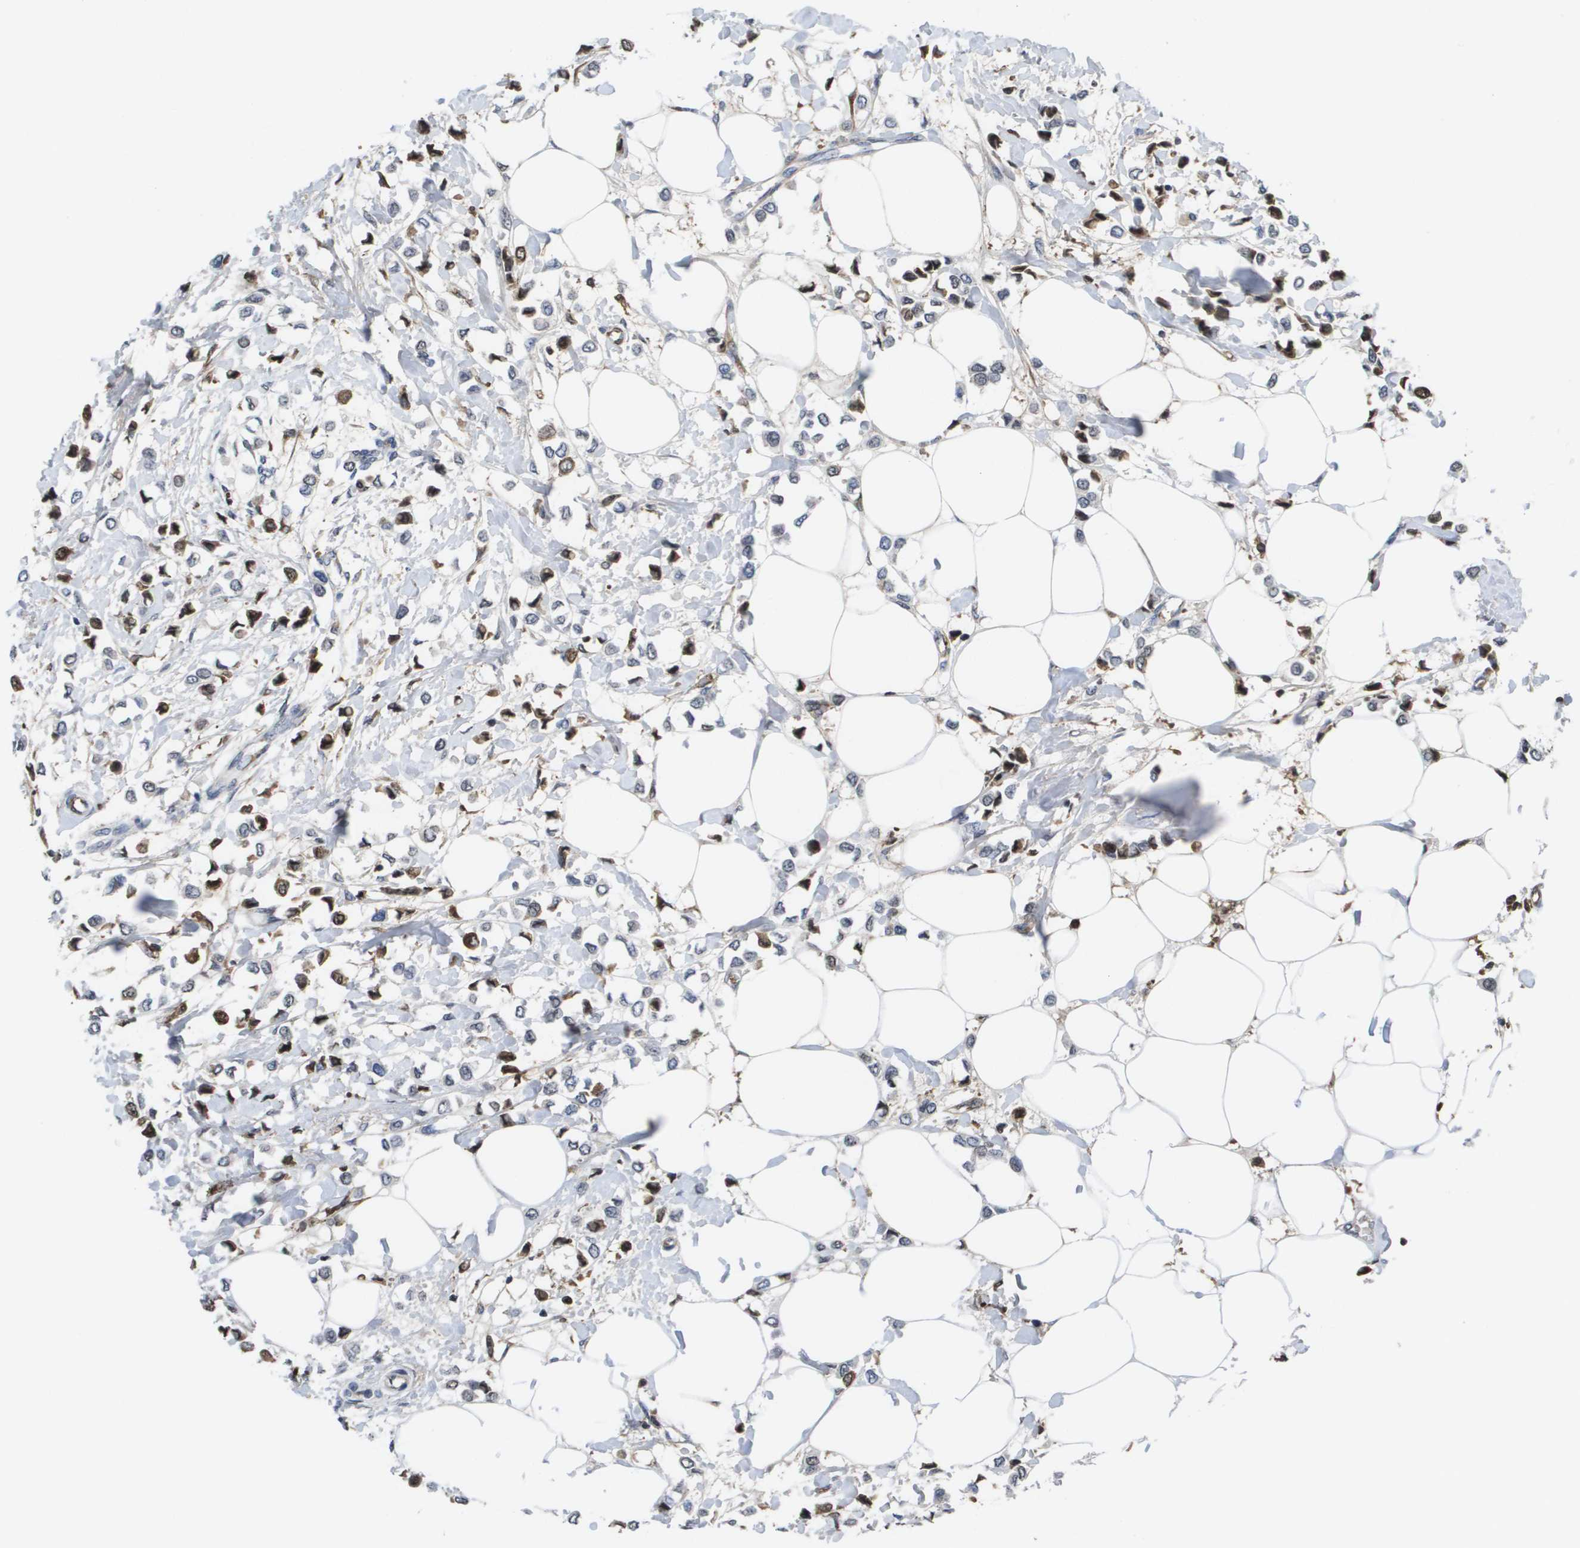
{"staining": {"intensity": "strong", "quantity": "25%-75%", "location": "cytoplasmic/membranous,nuclear"}, "tissue": "breast cancer", "cell_type": "Tumor cells", "image_type": "cancer", "snomed": [{"axis": "morphology", "description": "Lobular carcinoma"}, {"axis": "topography", "description": "Breast"}], "caption": "Tumor cells exhibit high levels of strong cytoplasmic/membranous and nuclear expression in about 25%-75% of cells in breast cancer (lobular carcinoma).", "gene": "SERPINC1", "patient": {"sex": "female", "age": 51}}